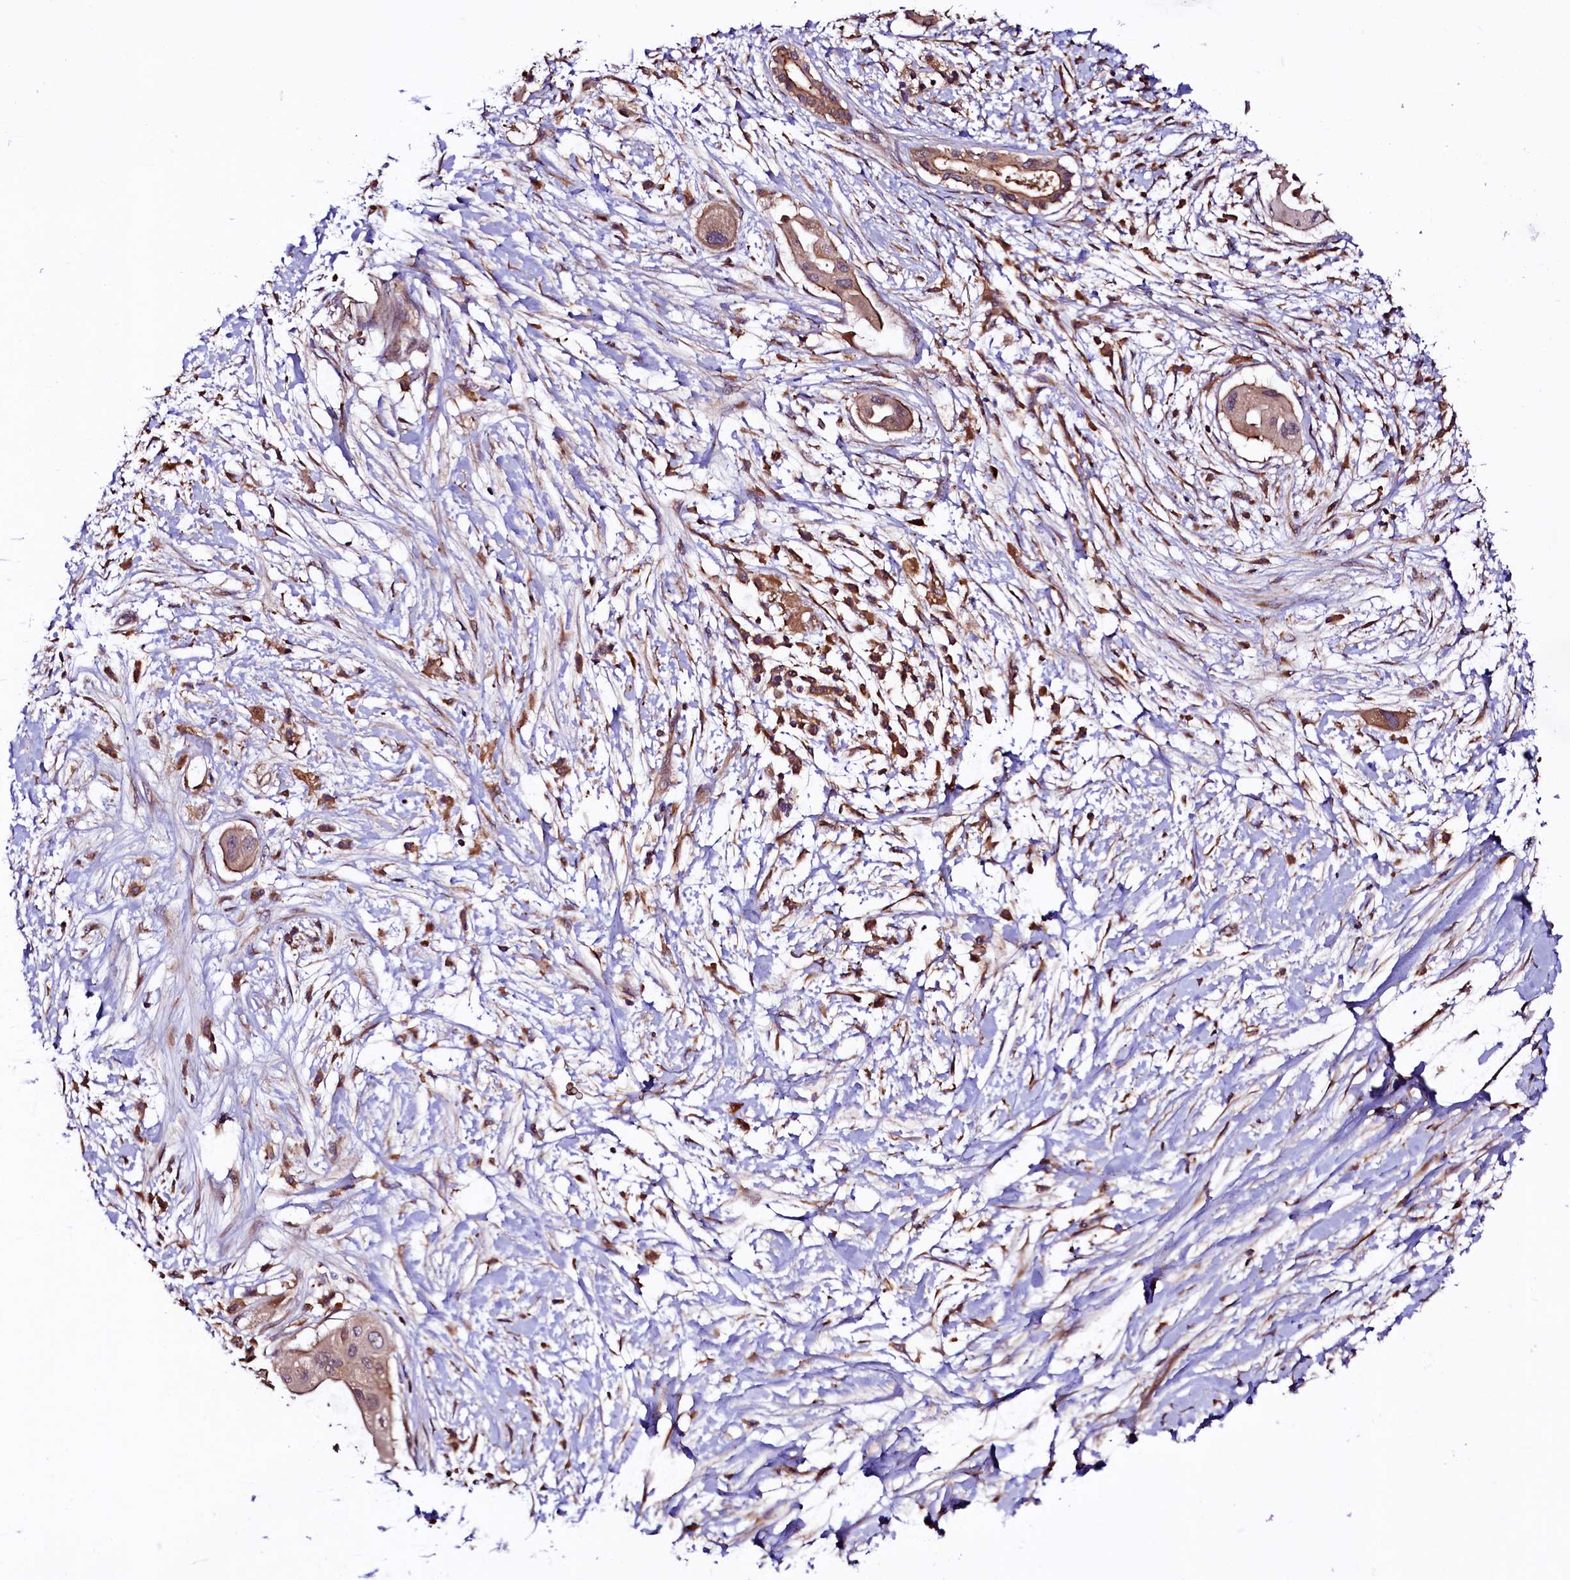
{"staining": {"intensity": "weak", "quantity": ">75%", "location": "cytoplasmic/membranous"}, "tissue": "pancreatic cancer", "cell_type": "Tumor cells", "image_type": "cancer", "snomed": [{"axis": "morphology", "description": "Adenocarcinoma, NOS"}, {"axis": "topography", "description": "Pancreas"}], "caption": "Pancreatic cancer was stained to show a protein in brown. There is low levels of weak cytoplasmic/membranous positivity in approximately >75% of tumor cells.", "gene": "VPS35", "patient": {"sex": "male", "age": 68}}